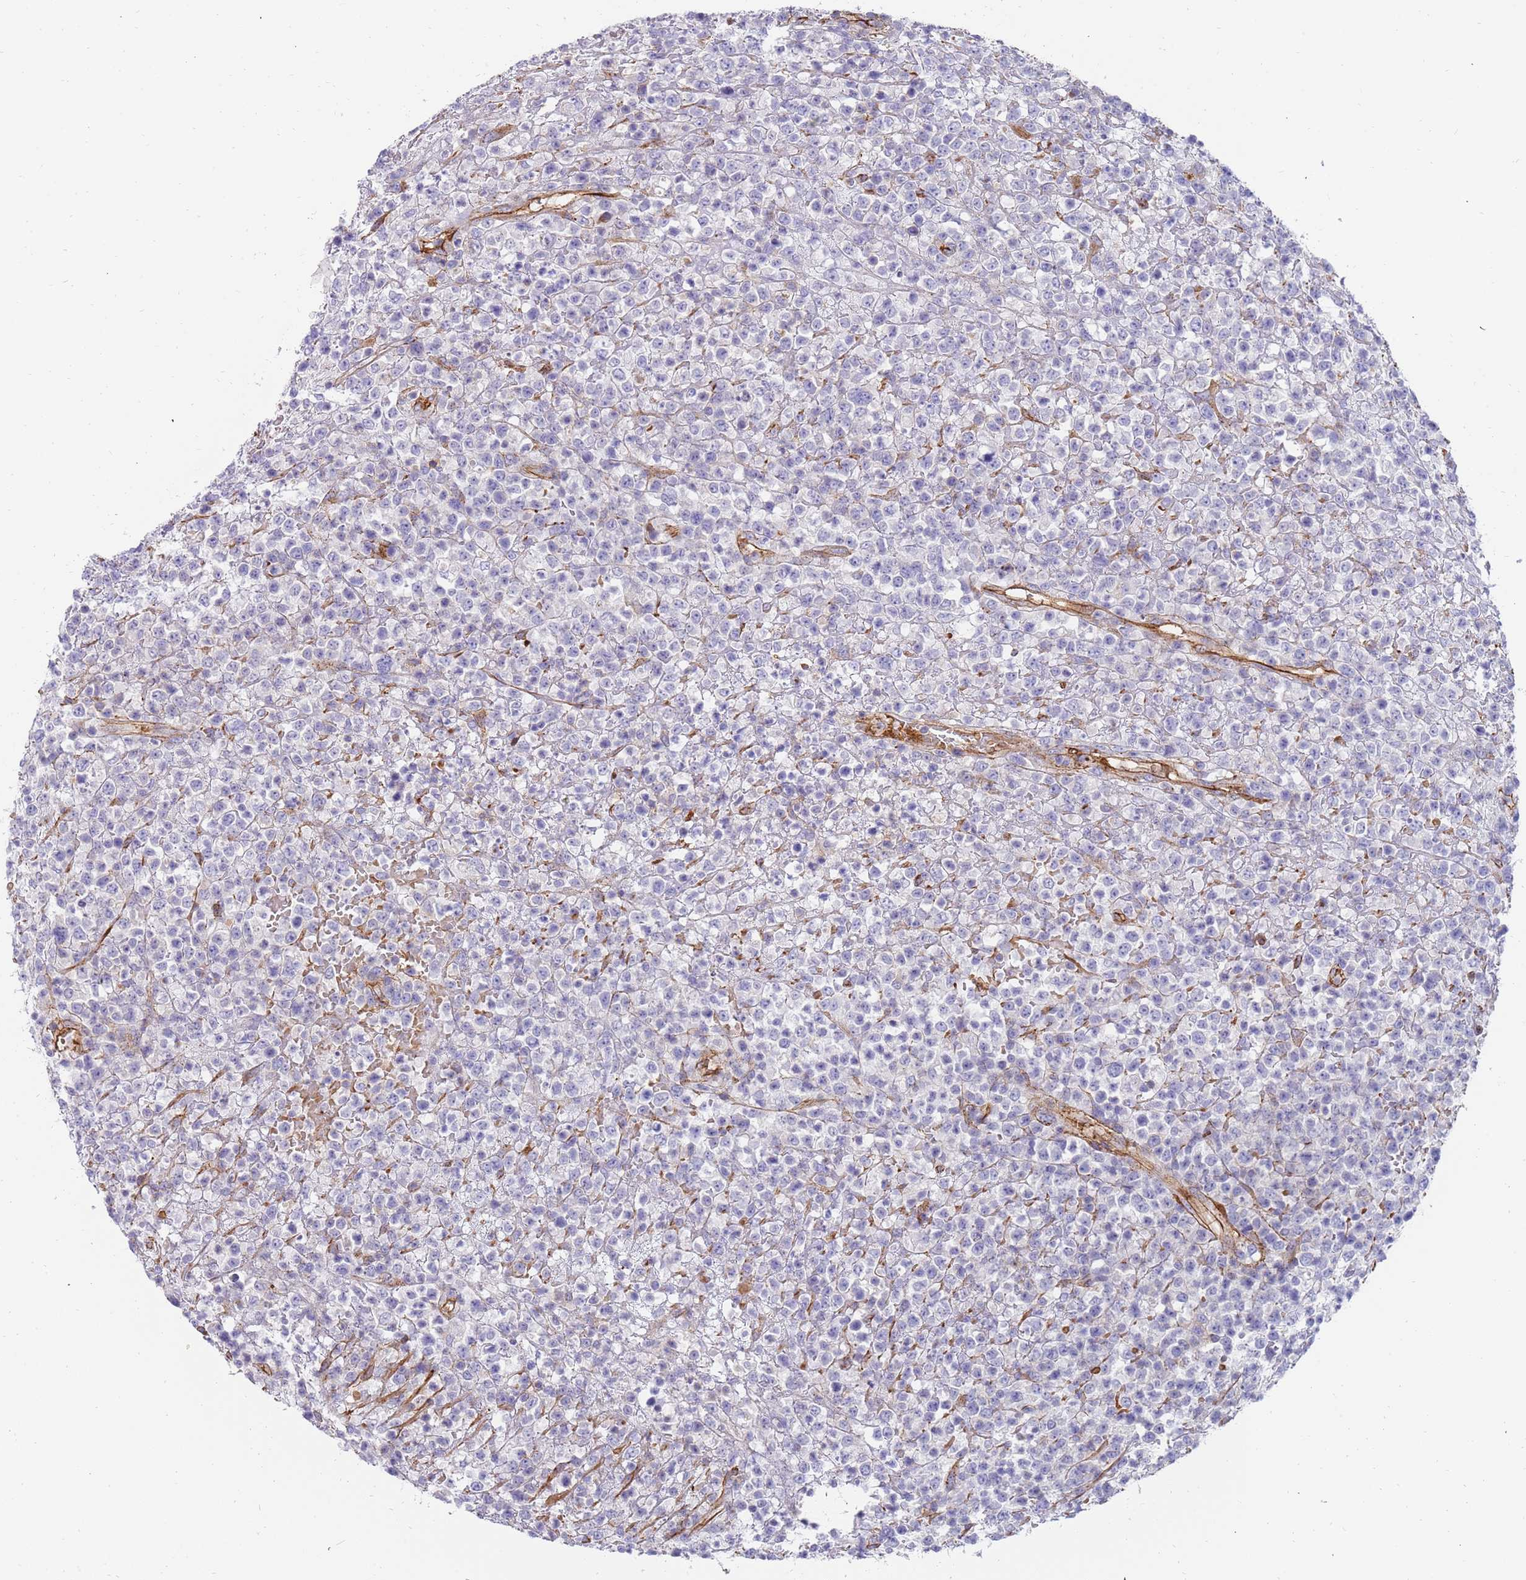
{"staining": {"intensity": "negative", "quantity": "none", "location": "none"}, "tissue": "lymphoma", "cell_type": "Tumor cells", "image_type": "cancer", "snomed": [{"axis": "morphology", "description": "Malignant lymphoma, non-Hodgkin's type, High grade"}, {"axis": "topography", "description": "Colon"}], "caption": "Immunohistochemistry (IHC) of human lymphoma reveals no staining in tumor cells.", "gene": "GFRAL", "patient": {"sex": "female", "age": 53}}